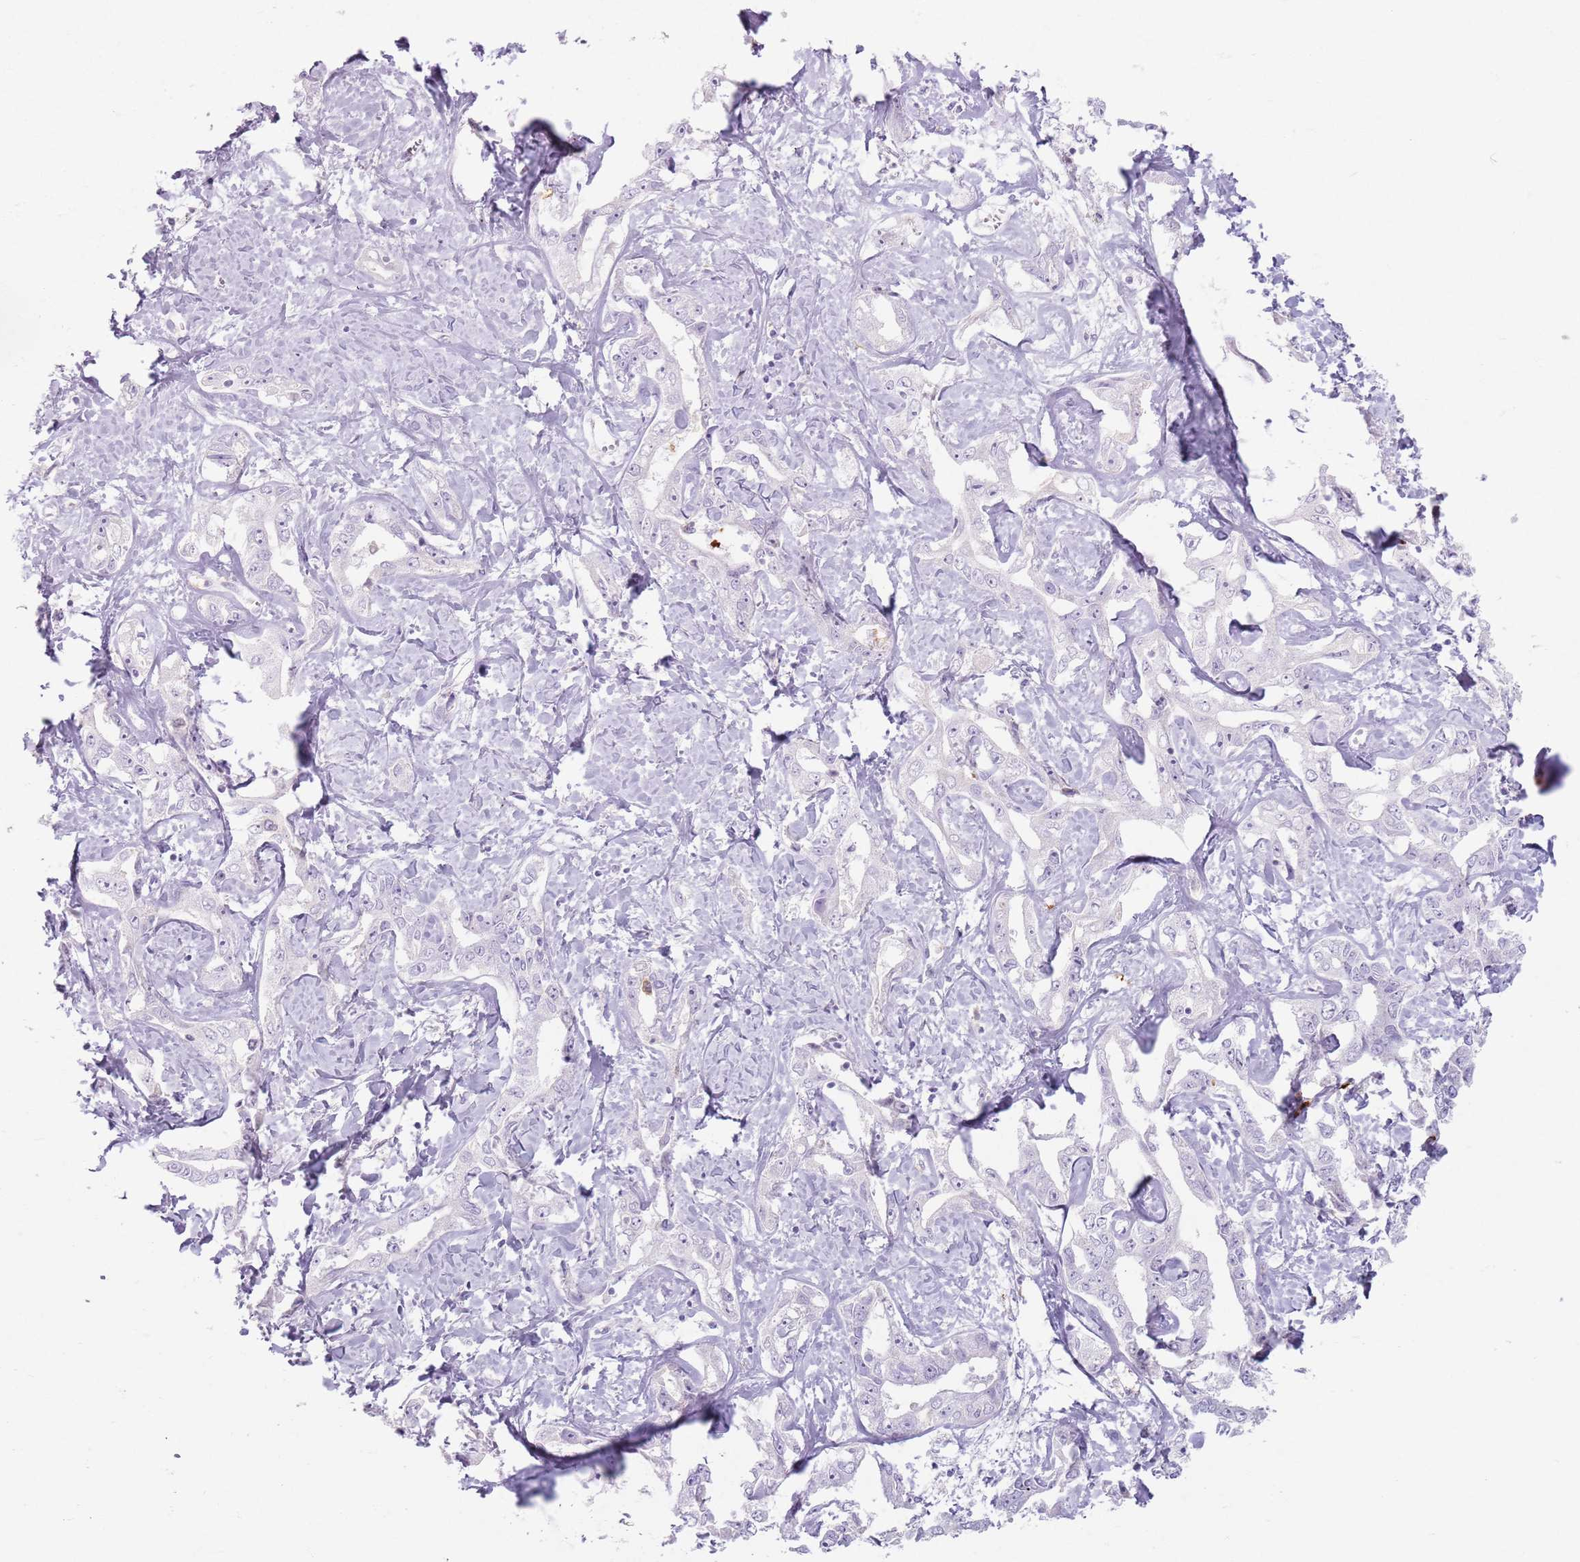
{"staining": {"intensity": "negative", "quantity": "none", "location": "none"}, "tissue": "liver cancer", "cell_type": "Tumor cells", "image_type": "cancer", "snomed": [{"axis": "morphology", "description": "Cholangiocarcinoma"}, {"axis": "topography", "description": "Liver"}], "caption": "This is a micrograph of IHC staining of cholangiocarcinoma (liver), which shows no expression in tumor cells.", "gene": "GDPGP1", "patient": {"sex": "male", "age": 59}}